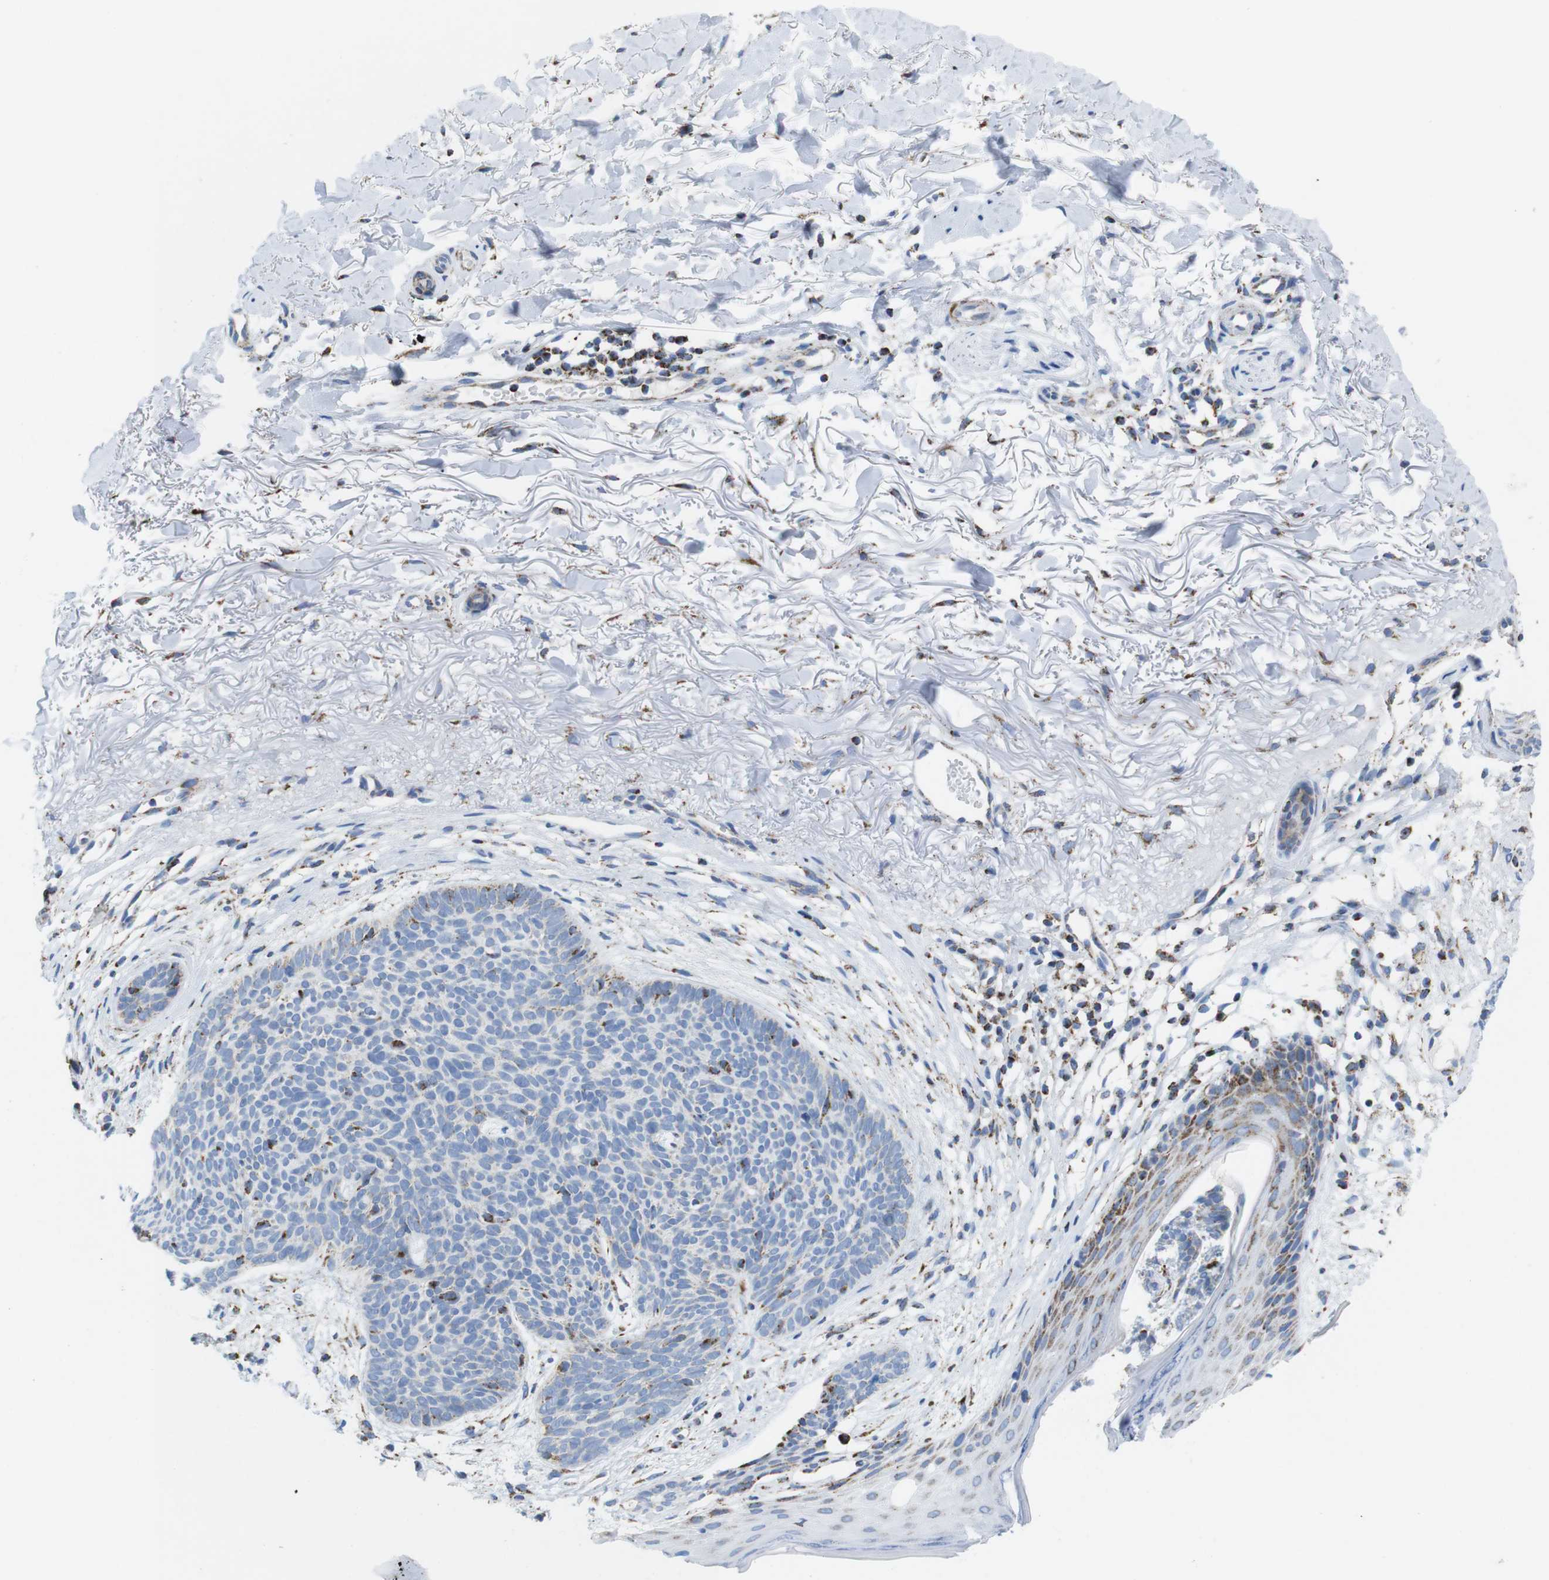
{"staining": {"intensity": "negative", "quantity": "none", "location": "none"}, "tissue": "skin cancer", "cell_type": "Tumor cells", "image_type": "cancer", "snomed": [{"axis": "morphology", "description": "Normal tissue, NOS"}, {"axis": "morphology", "description": "Basal cell carcinoma"}, {"axis": "topography", "description": "Skin"}], "caption": "A photomicrograph of basal cell carcinoma (skin) stained for a protein reveals no brown staining in tumor cells.", "gene": "ATP5PO", "patient": {"sex": "female", "age": 70}}